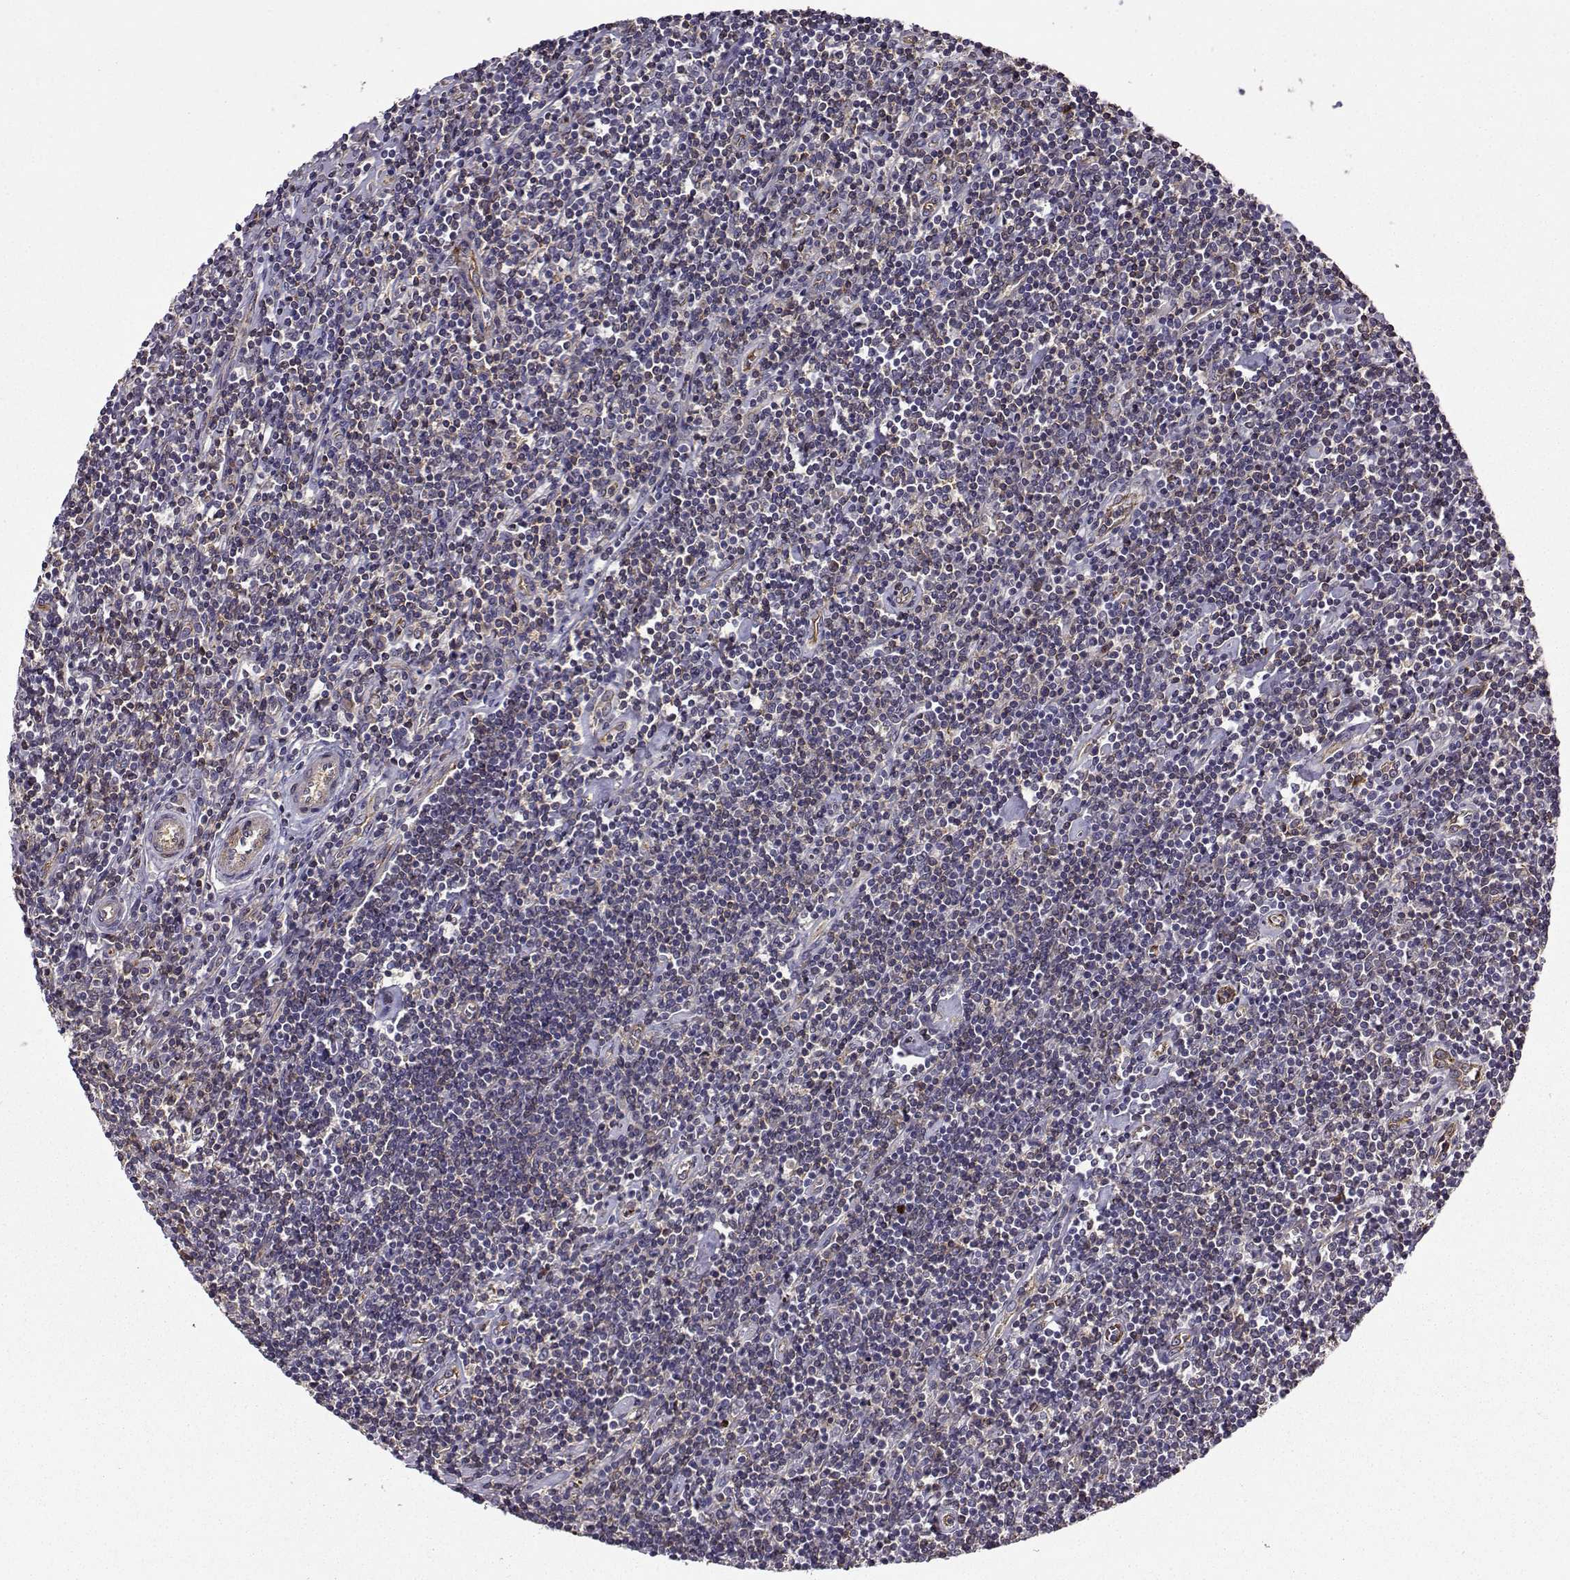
{"staining": {"intensity": "negative", "quantity": "none", "location": "none"}, "tissue": "lymphoma", "cell_type": "Tumor cells", "image_type": "cancer", "snomed": [{"axis": "morphology", "description": "Hodgkin's disease, NOS"}, {"axis": "topography", "description": "Lymph node"}], "caption": "This is an immunohistochemistry (IHC) histopathology image of Hodgkin's disease. There is no positivity in tumor cells.", "gene": "ITGB8", "patient": {"sex": "male", "age": 40}}